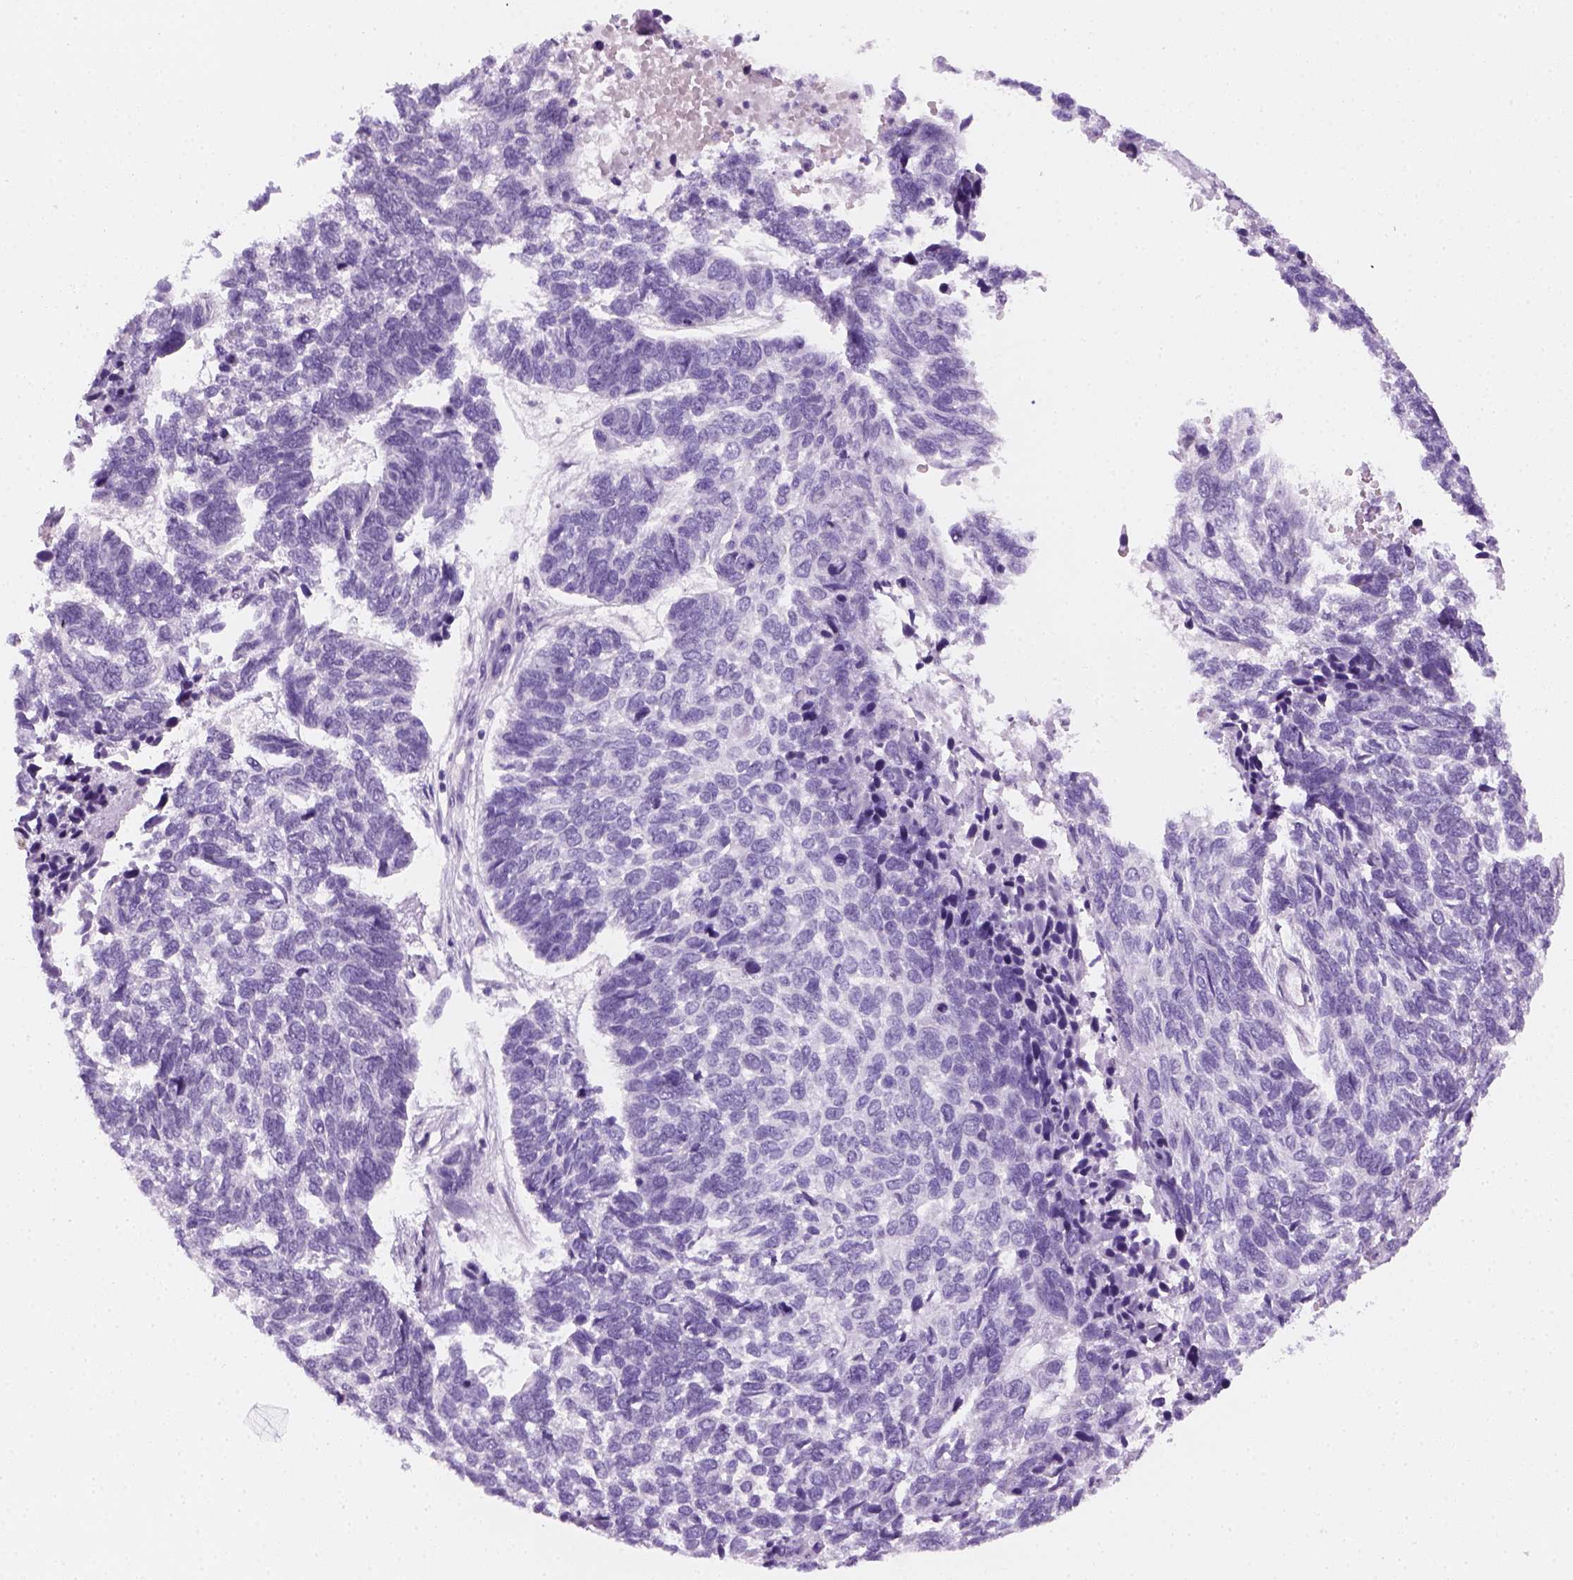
{"staining": {"intensity": "negative", "quantity": "none", "location": "none"}, "tissue": "skin cancer", "cell_type": "Tumor cells", "image_type": "cancer", "snomed": [{"axis": "morphology", "description": "Basal cell carcinoma"}, {"axis": "topography", "description": "Skin"}], "caption": "Image shows no significant protein staining in tumor cells of skin basal cell carcinoma.", "gene": "AQP3", "patient": {"sex": "female", "age": 65}}